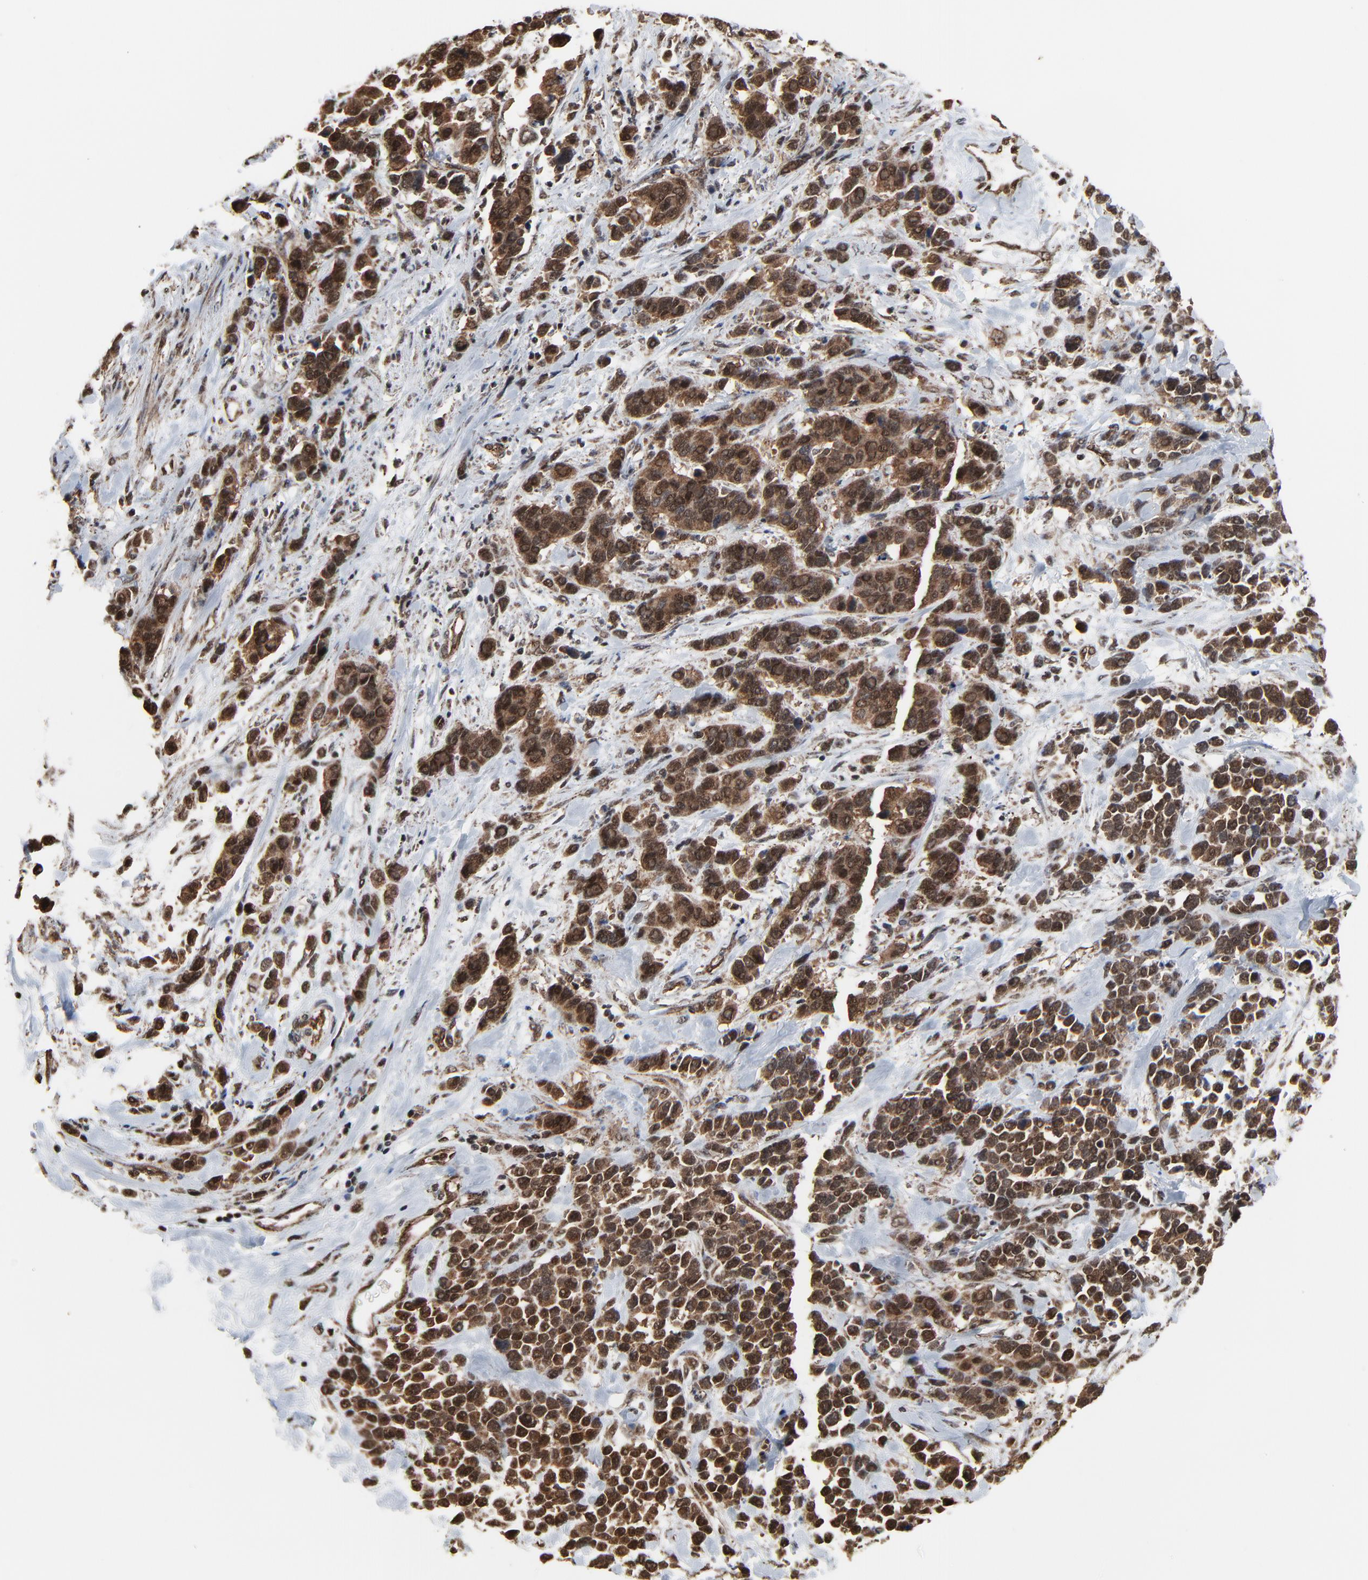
{"staining": {"intensity": "moderate", "quantity": ">75%", "location": "cytoplasmic/membranous,nuclear"}, "tissue": "stomach cancer", "cell_type": "Tumor cells", "image_type": "cancer", "snomed": [{"axis": "morphology", "description": "Adenocarcinoma, NOS"}, {"axis": "topography", "description": "Stomach, upper"}], "caption": "The immunohistochemical stain labels moderate cytoplasmic/membranous and nuclear positivity in tumor cells of adenocarcinoma (stomach) tissue. The protein is stained brown, and the nuclei are stained in blue (DAB (3,3'-diaminobenzidine) IHC with brightfield microscopy, high magnification).", "gene": "RHOJ", "patient": {"sex": "male", "age": 71}}